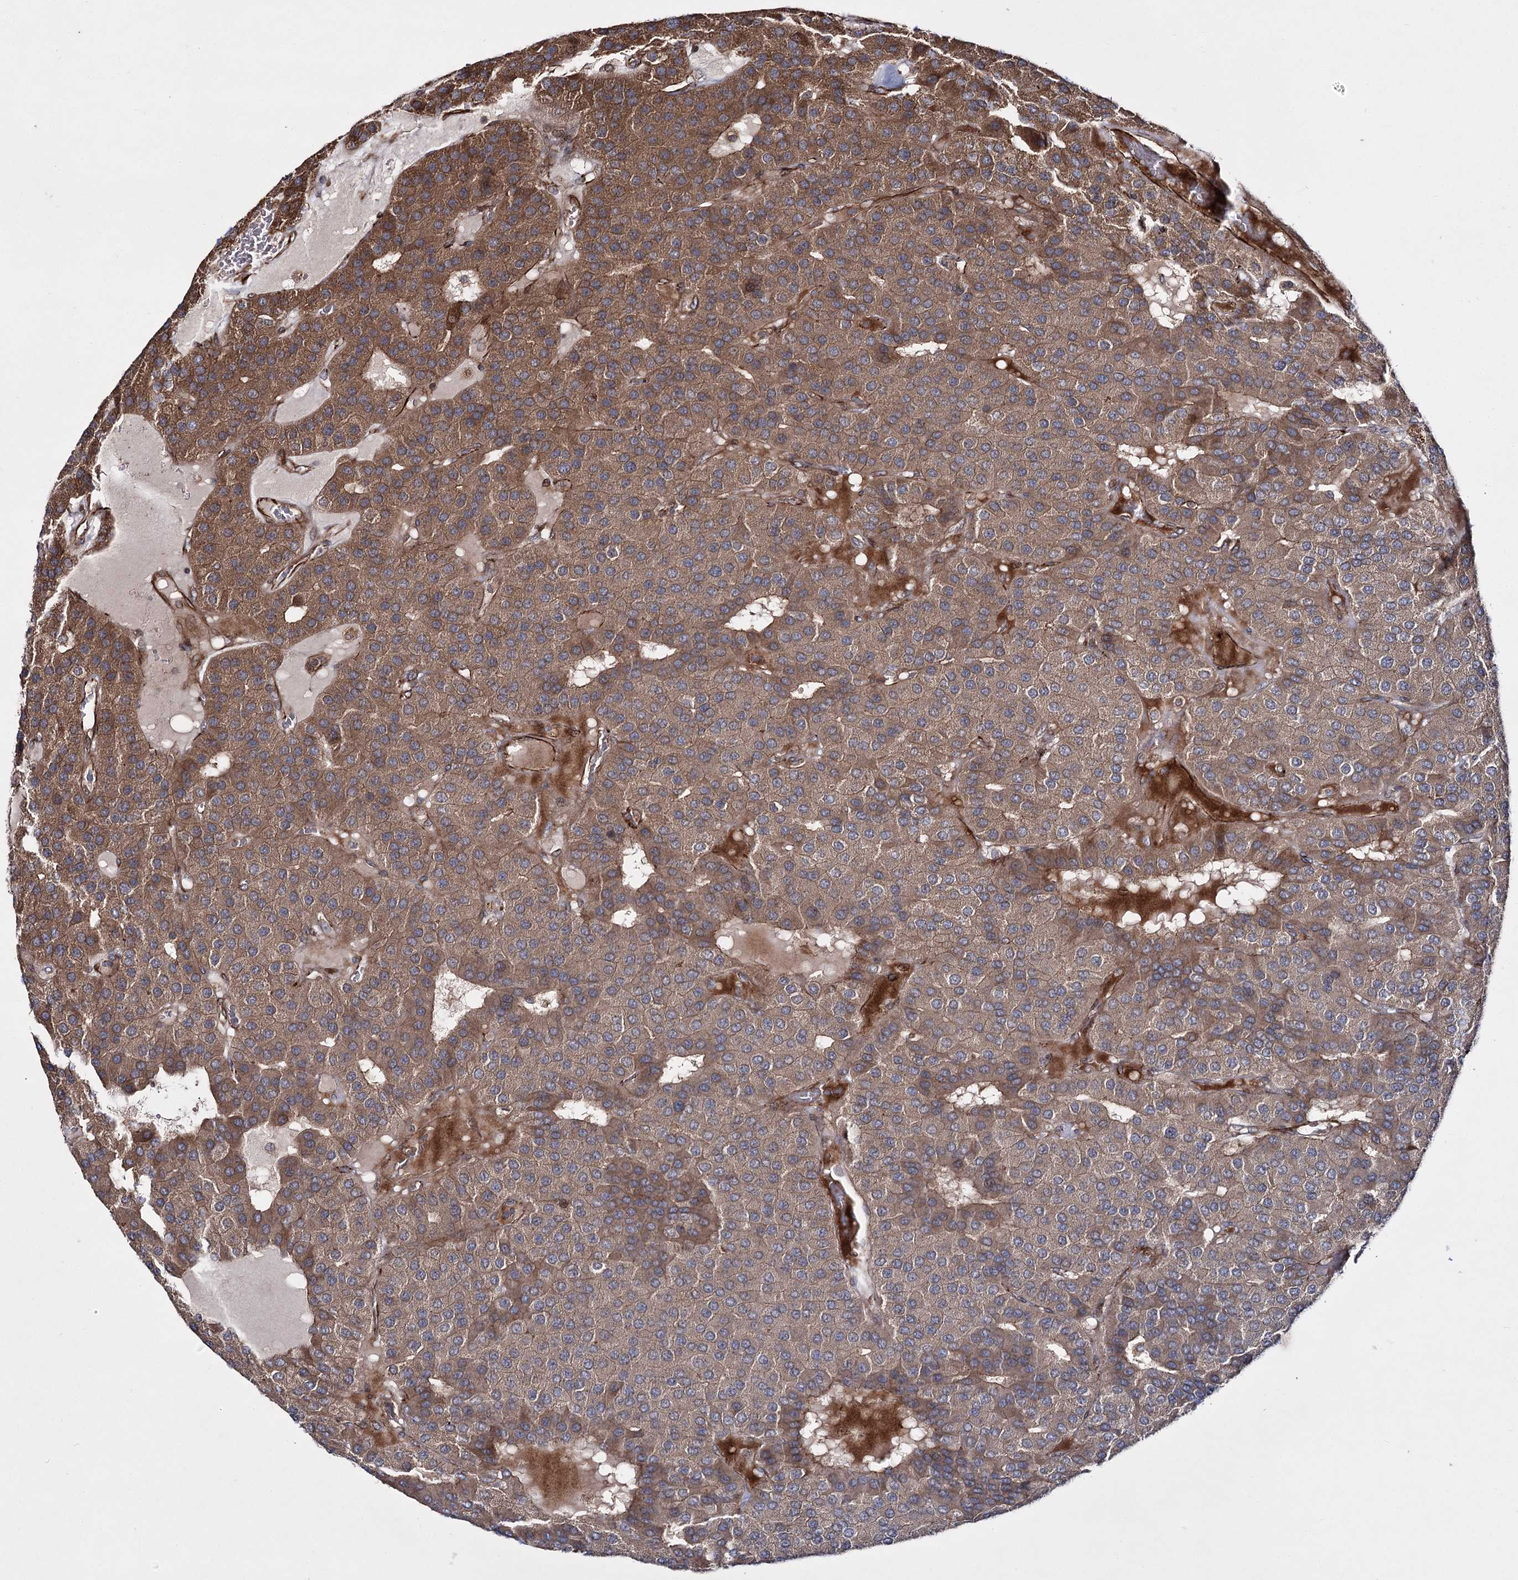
{"staining": {"intensity": "moderate", "quantity": ">75%", "location": "cytoplasmic/membranous"}, "tissue": "parathyroid gland", "cell_type": "Glandular cells", "image_type": "normal", "snomed": [{"axis": "morphology", "description": "Normal tissue, NOS"}, {"axis": "morphology", "description": "Adenoma, NOS"}, {"axis": "topography", "description": "Parathyroid gland"}], "caption": "The micrograph demonstrates a brown stain indicating the presence of a protein in the cytoplasmic/membranous of glandular cells in parathyroid gland.", "gene": "HECTD2", "patient": {"sex": "female", "age": 86}}